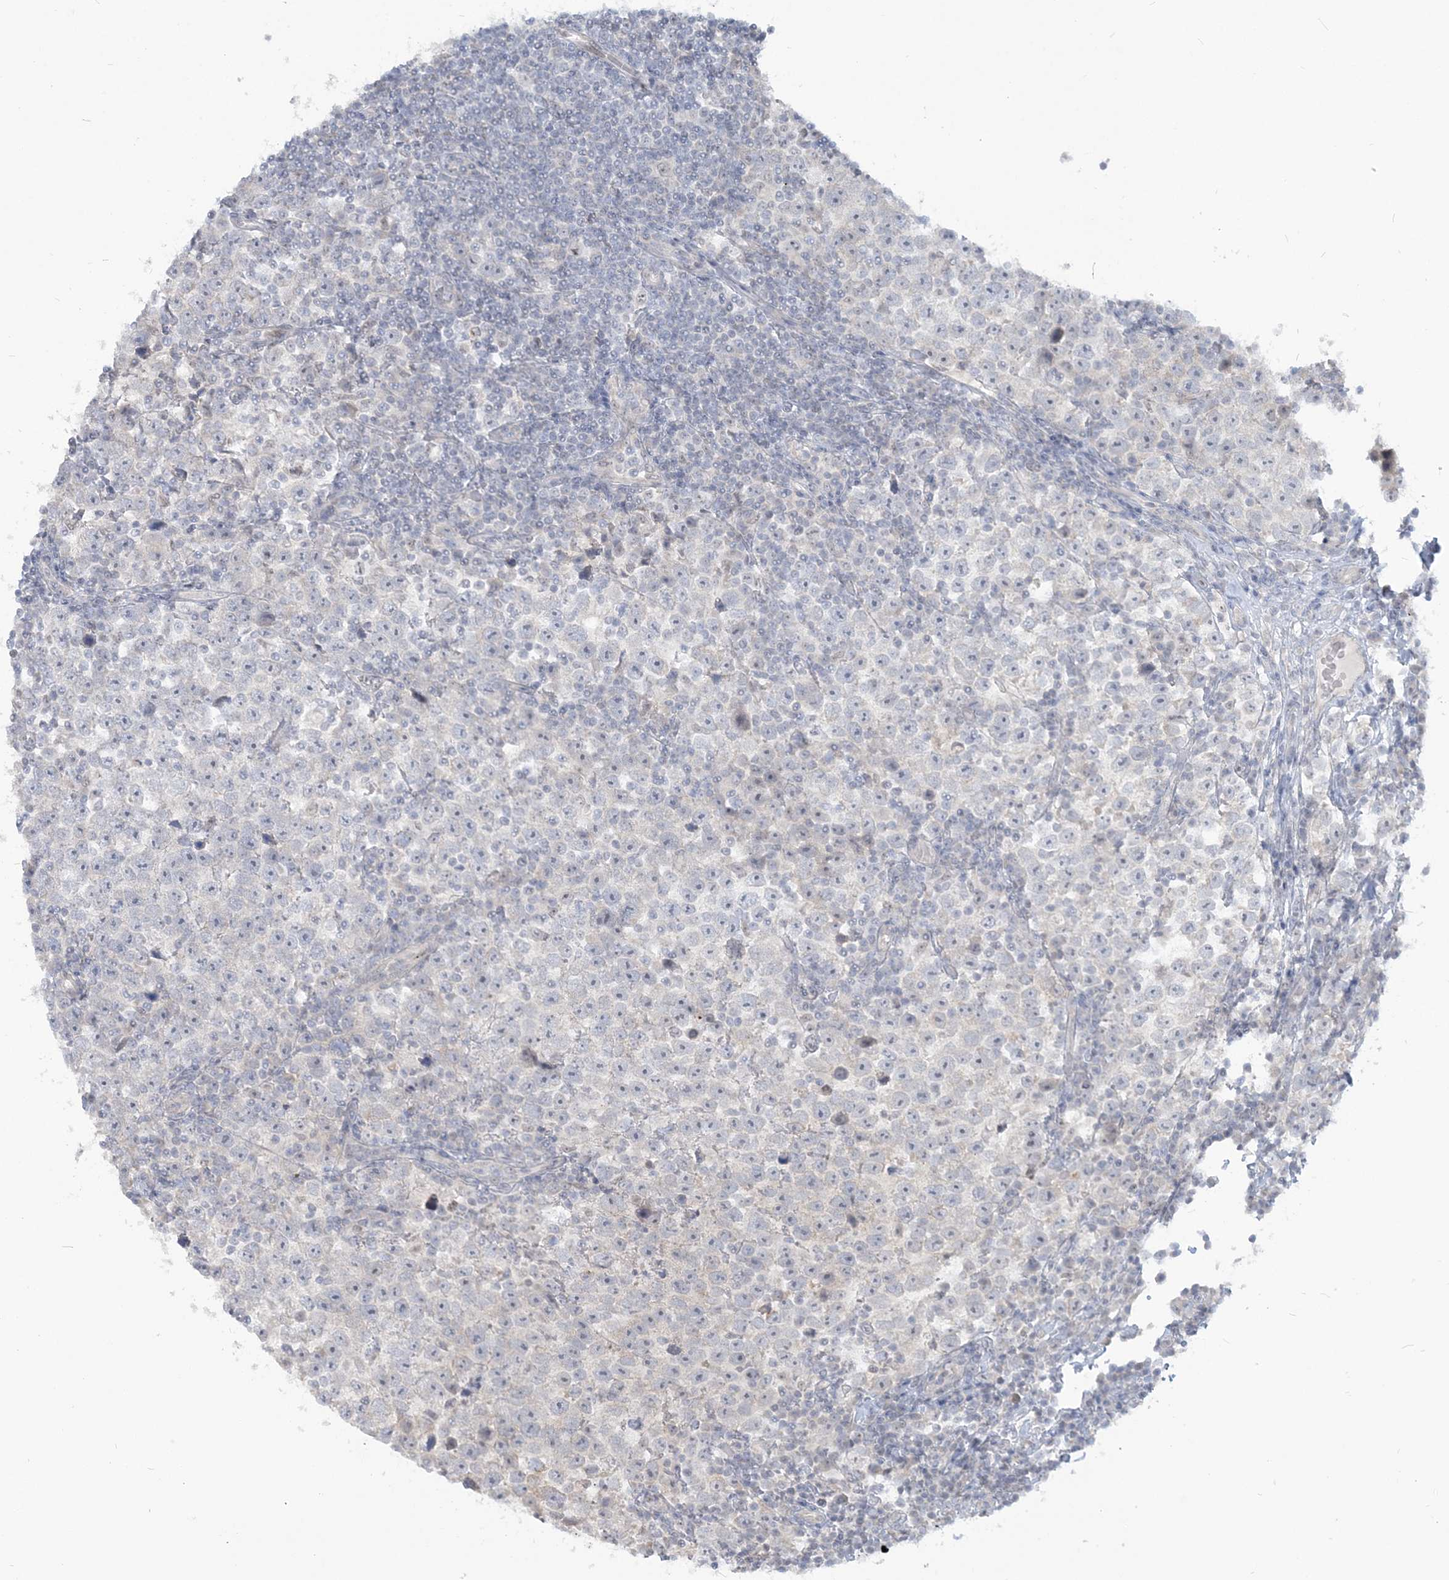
{"staining": {"intensity": "negative", "quantity": "none", "location": "none"}, "tissue": "testis cancer", "cell_type": "Tumor cells", "image_type": "cancer", "snomed": [{"axis": "morphology", "description": "Normal tissue, NOS"}, {"axis": "morphology", "description": "Seminoma, NOS"}, {"axis": "topography", "description": "Testis"}], "caption": "Testis cancer stained for a protein using immunohistochemistry exhibits no expression tumor cells.", "gene": "SDAD1", "patient": {"sex": "male", "age": 43}}